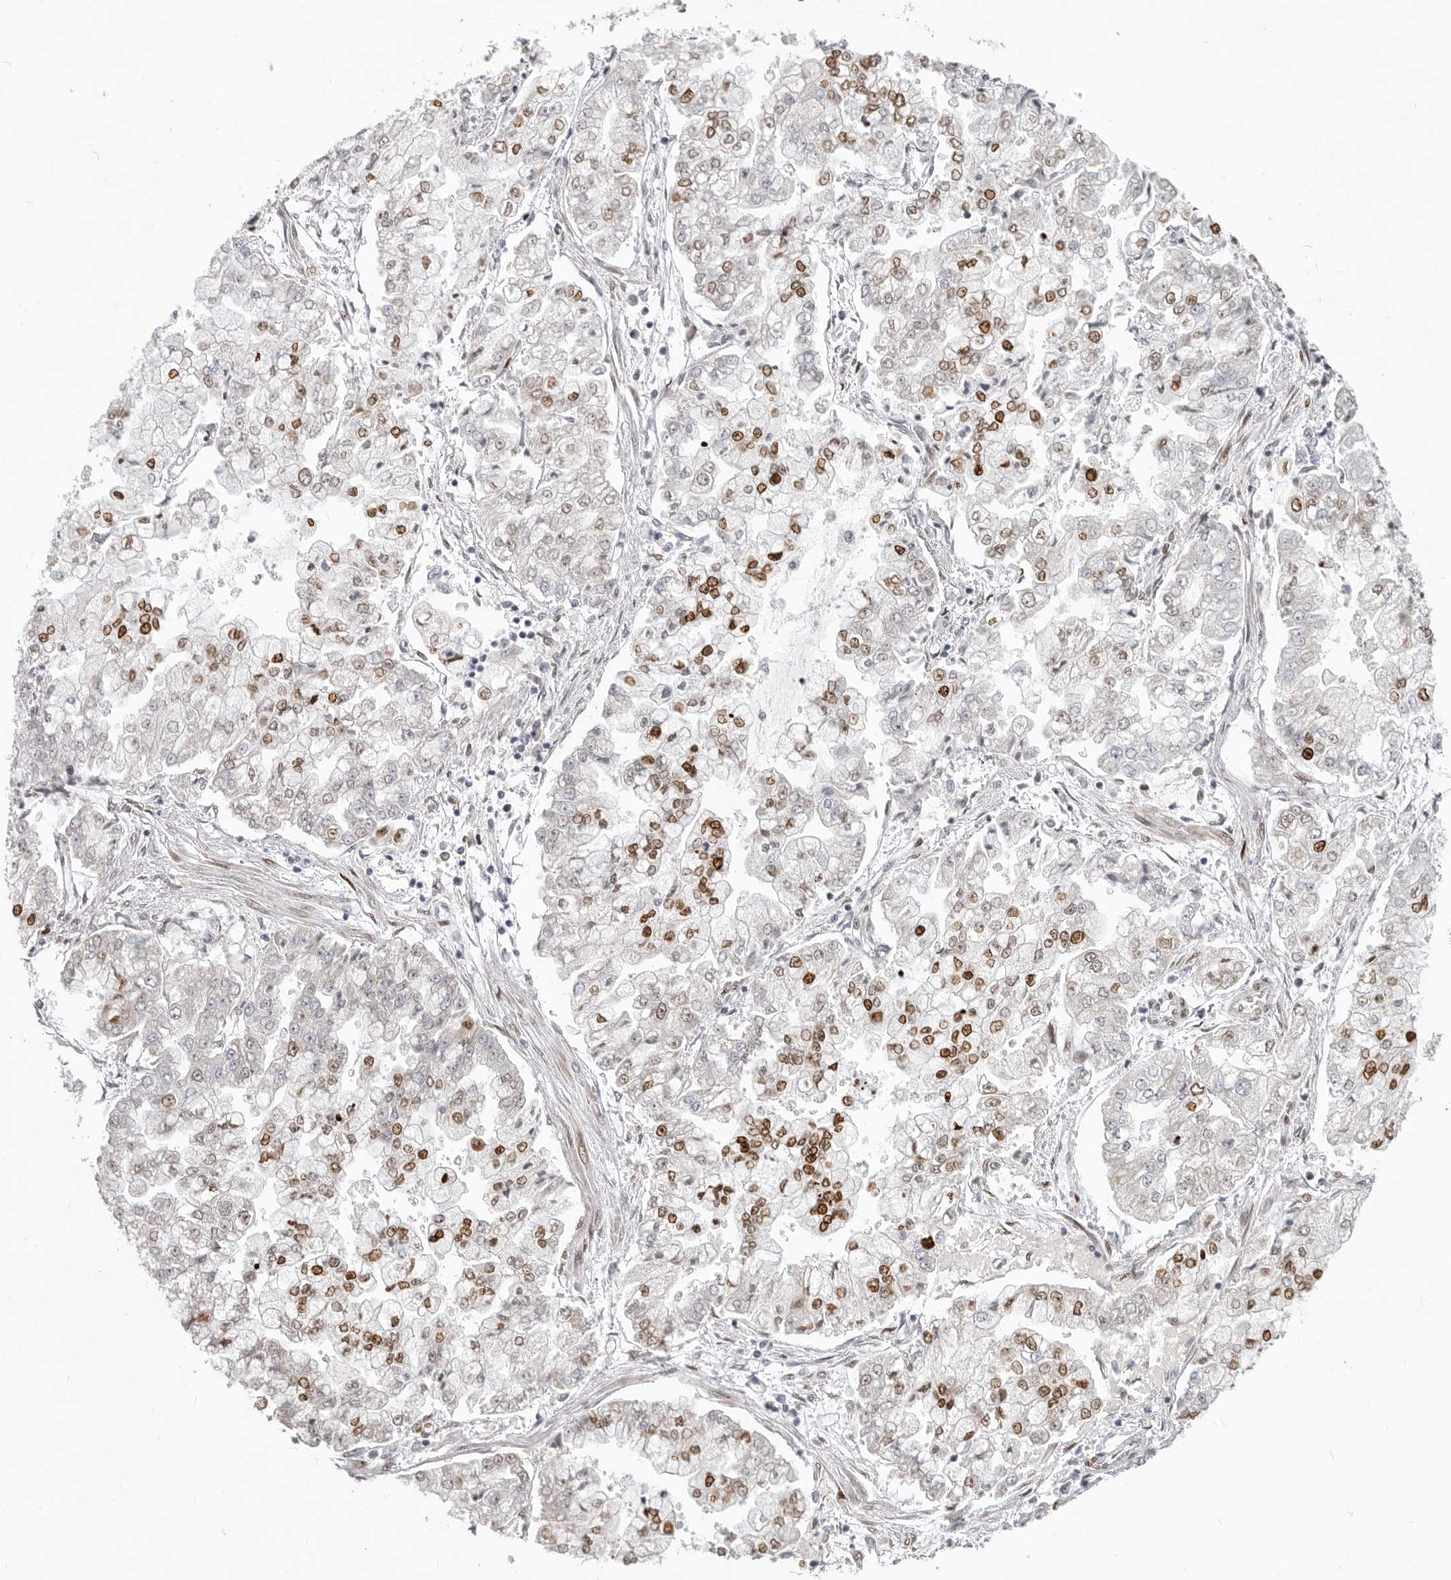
{"staining": {"intensity": "moderate", "quantity": "25%-75%", "location": "nuclear"}, "tissue": "stomach cancer", "cell_type": "Tumor cells", "image_type": "cancer", "snomed": [{"axis": "morphology", "description": "Adenocarcinoma, NOS"}, {"axis": "topography", "description": "Stomach"}], "caption": "Immunohistochemistry (IHC) (DAB) staining of human stomach adenocarcinoma exhibits moderate nuclear protein staining in approximately 25%-75% of tumor cells. The staining is performed using DAB (3,3'-diaminobenzidine) brown chromogen to label protein expression. The nuclei are counter-stained blue using hematoxylin.", "gene": "SRP19", "patient": {"sex": "male", "age": 76}}